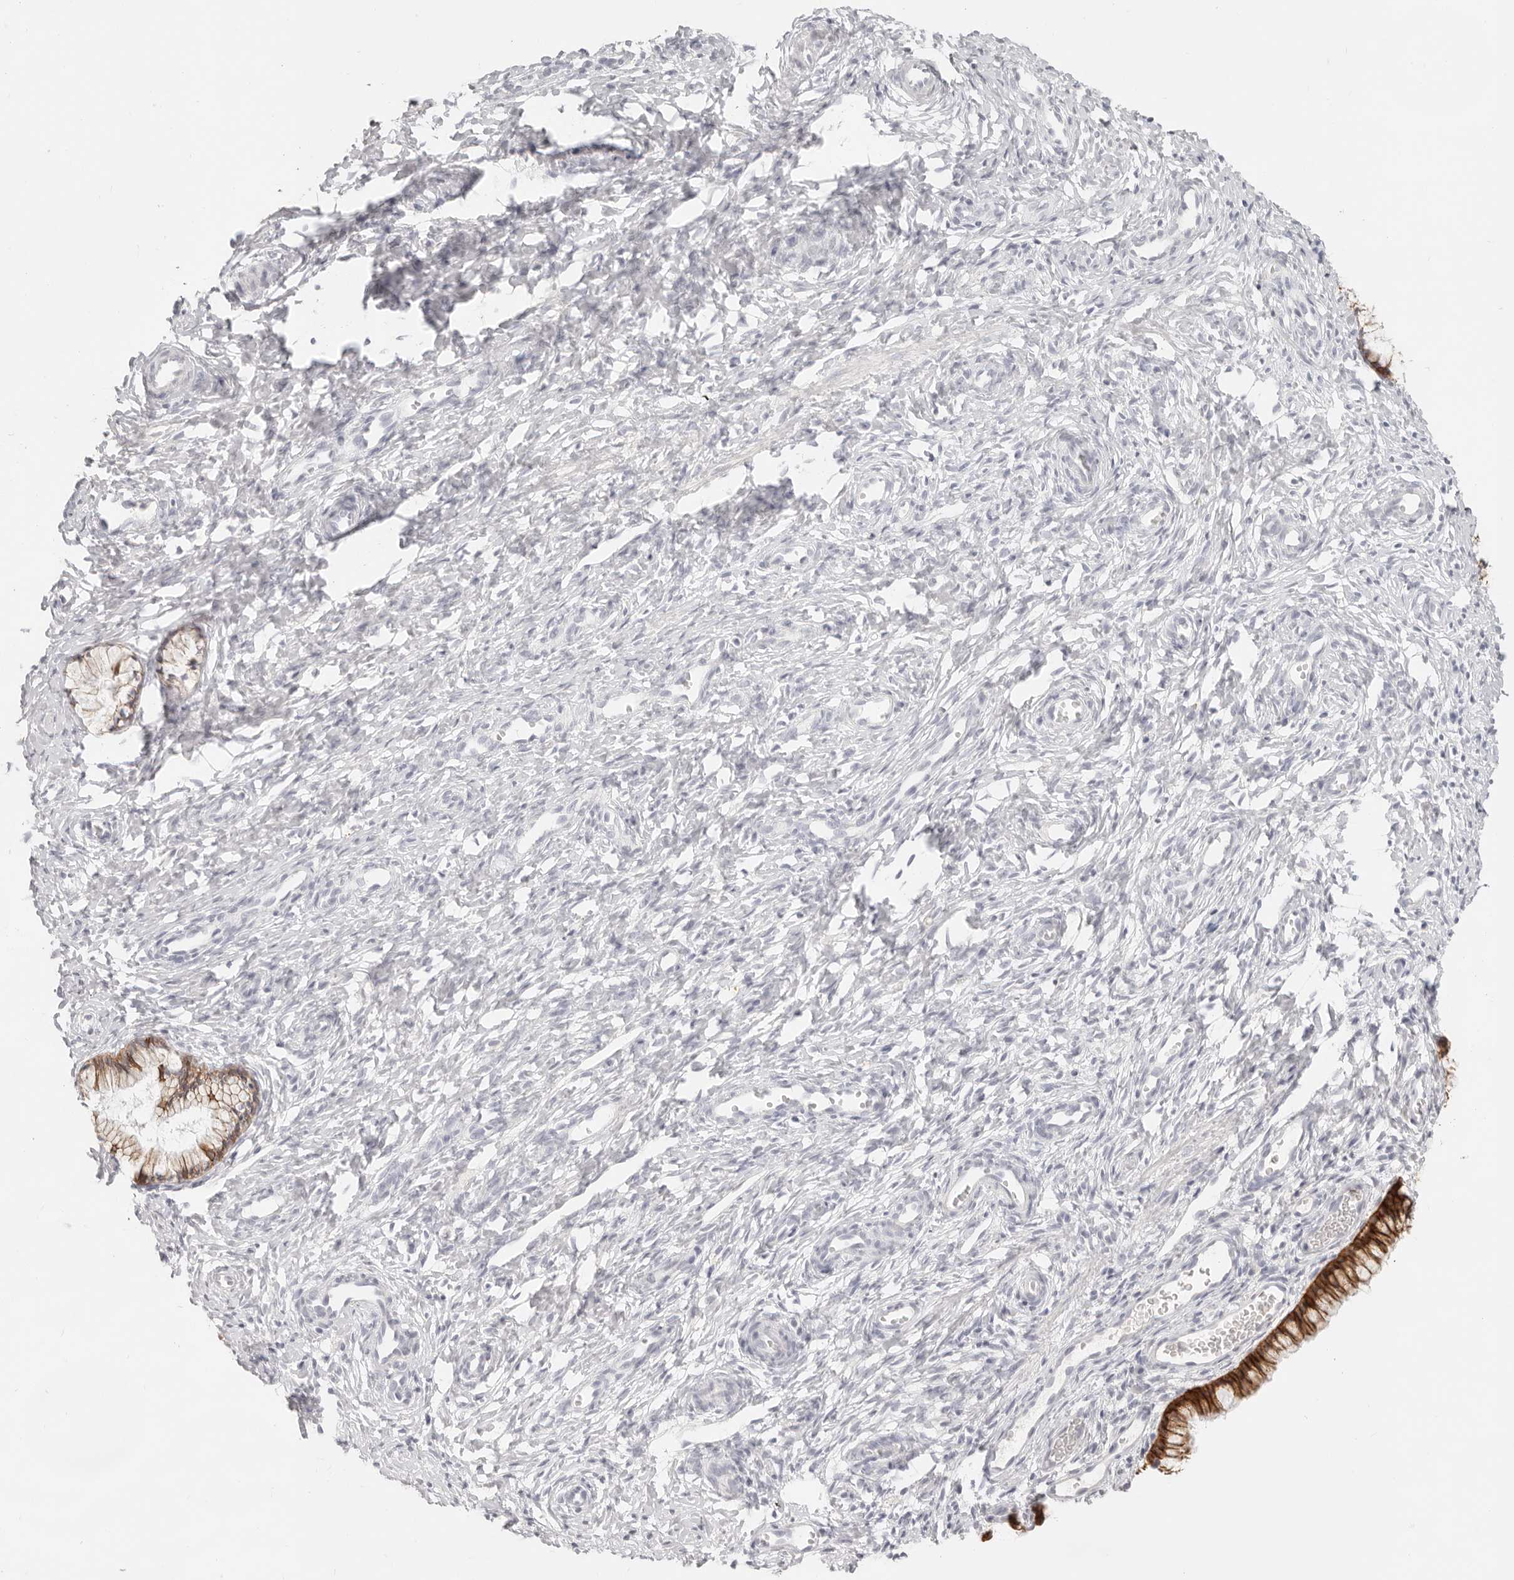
{"staining": {"intensity": "strong", "quantity": ">75%", "location": "cytoplasmic/membranous"}, "tissue": "cervix", "cell_type": "Glandular cells", "image_type": "normal", "snomed": [{"axis": "morphology", "description": "Normal tissue, NOS"}, {"axis": "topography", "description": "Cervix"}], "caption": "Immunohistochemical staining of unremarkable cervix demonstrates >75% levels of strong cytoplasmic/membranous protein staining in about >75% of glandular cells.", "gene": "EPCAM", "patient": {"sex": "female", "age": 27}}